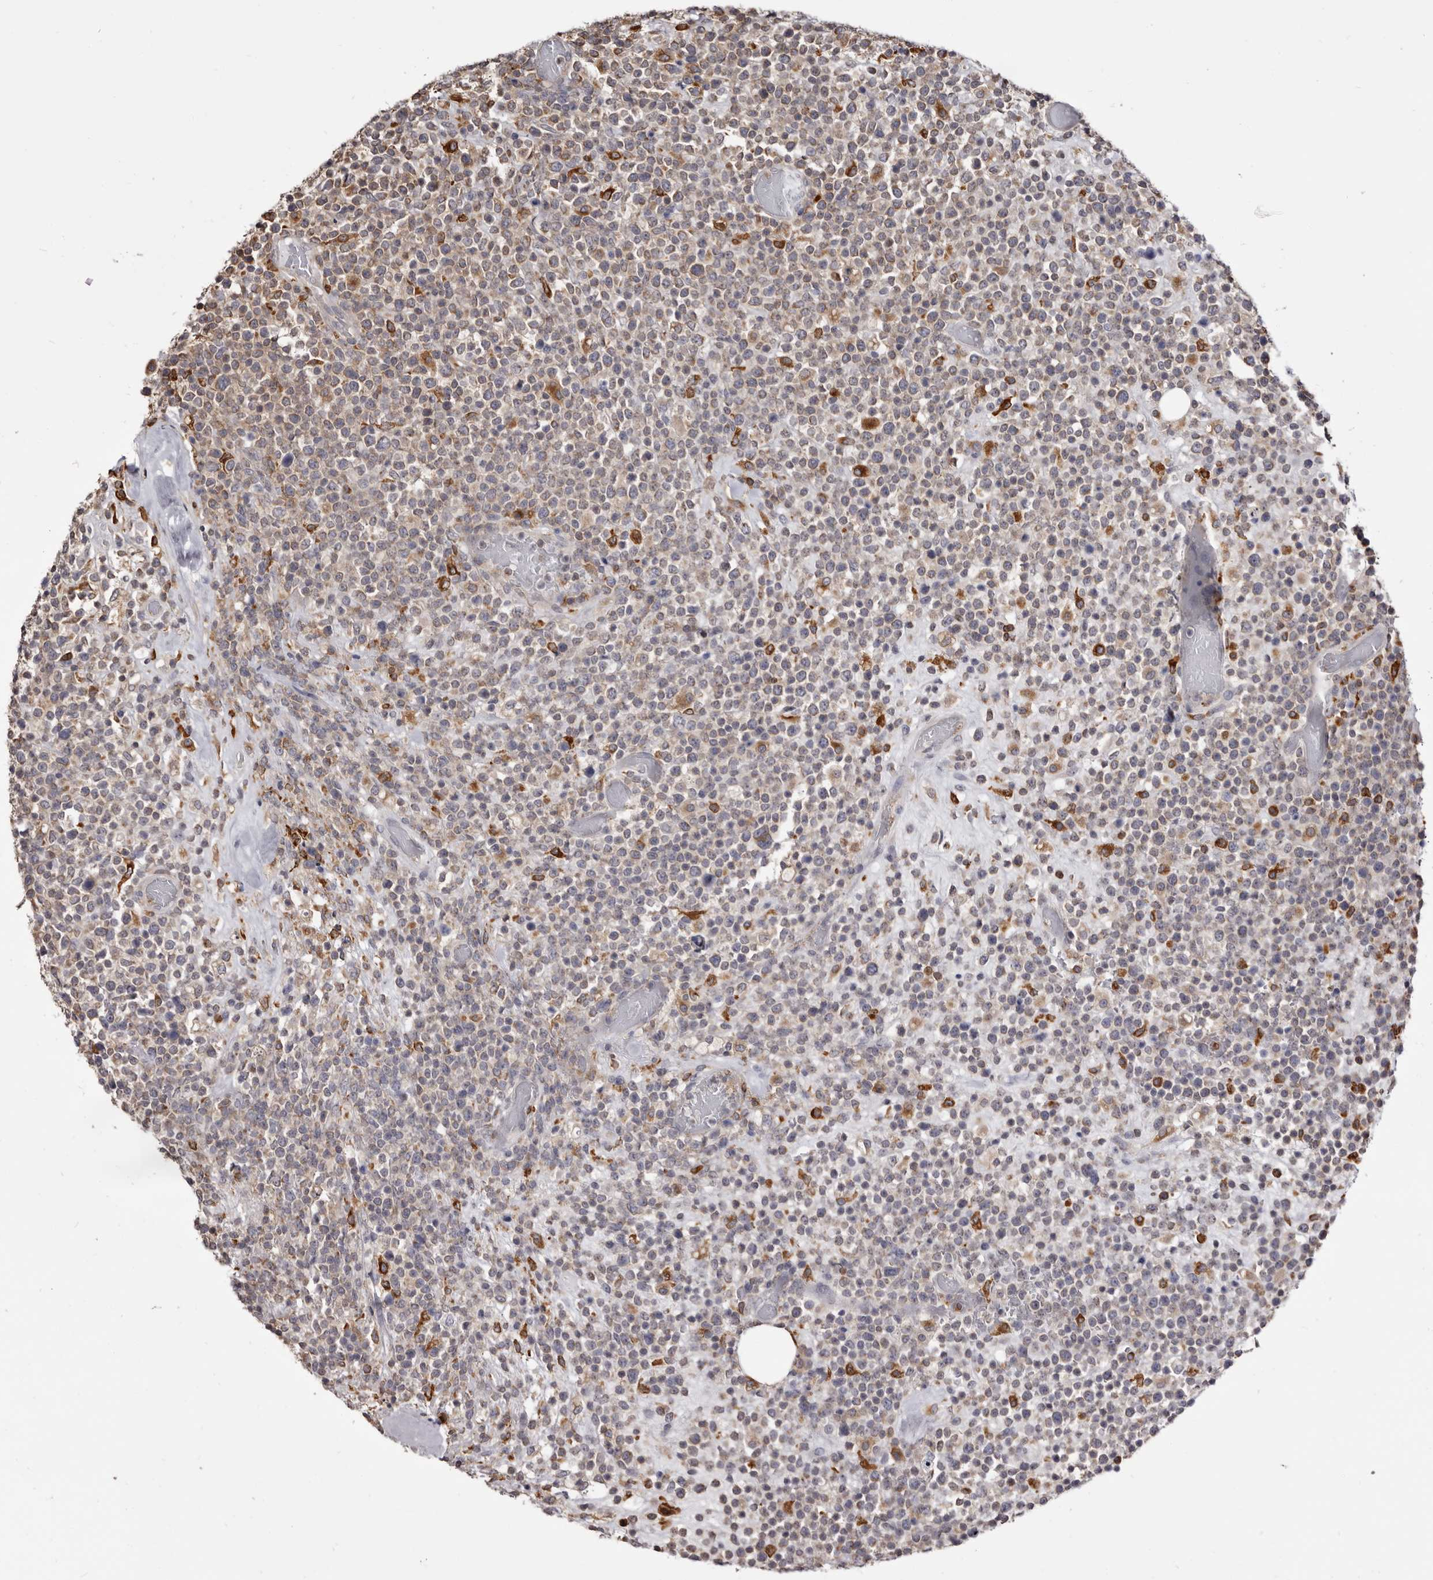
{"staining": {"intensity": "weak", "quantity": "<25%", "location": "cytoplasmic/membranous"}, "tissue": "lymphoma", "cell_type": "Tumor cells", "image_type": "cancer", "snomed": [{"axis": "morphology", "description": "Malignant lymphoma, non-Hodgkin's type, High grade"}, {"axis": "topography", "description": "Colon"}], "caption": "This is an immunohistochemistry micrograph of human lymphoma. There is no positivity in tumor cells.", "gene": "TNNI1", "patient": {"sex": "female", "age": 53}}